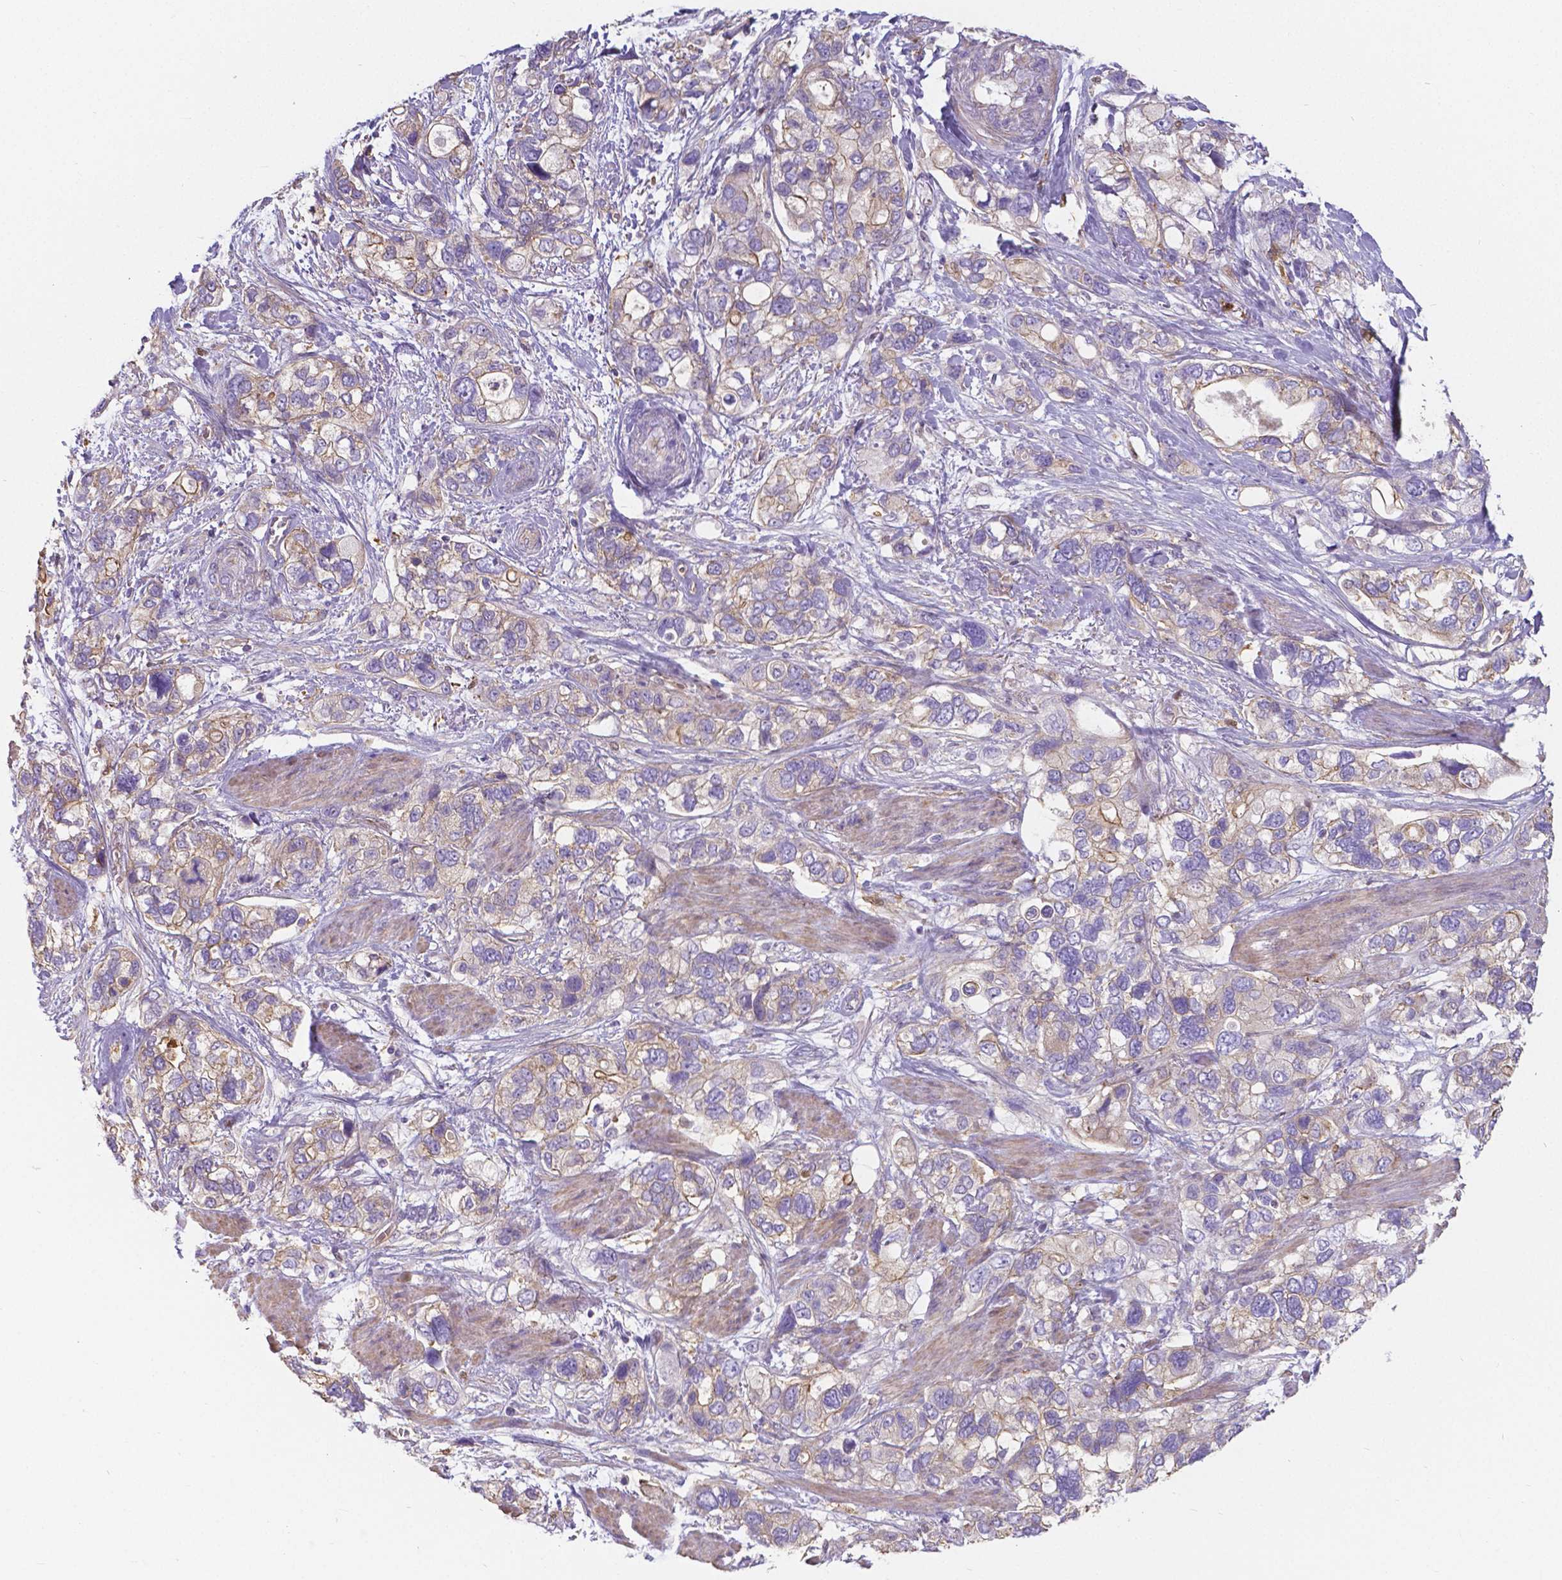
{"staining": {"intensity": "moderate", "quantity": "<25%", "location": "cytoplasmic/membranous"}, "tissue": "stomach cancer", "cell_type": "Tumor cells", "image_type": "cancer", "snomed": [{"axis": "morphology", "description": "Adenocarcinoma, NOS"}, {"axis": "topography", "description": "Stomach, upper"}], "caption": "A high-resolution micrograph shows immunohistochemistry (IHC) staining of adenocarcinoma (stomach), which exhibits moderate cytoplasmic/membranous positivity in about <25% of tumor cells.", "gene": "CRMP1", "patient": {"sex": "female", "age": 81}}